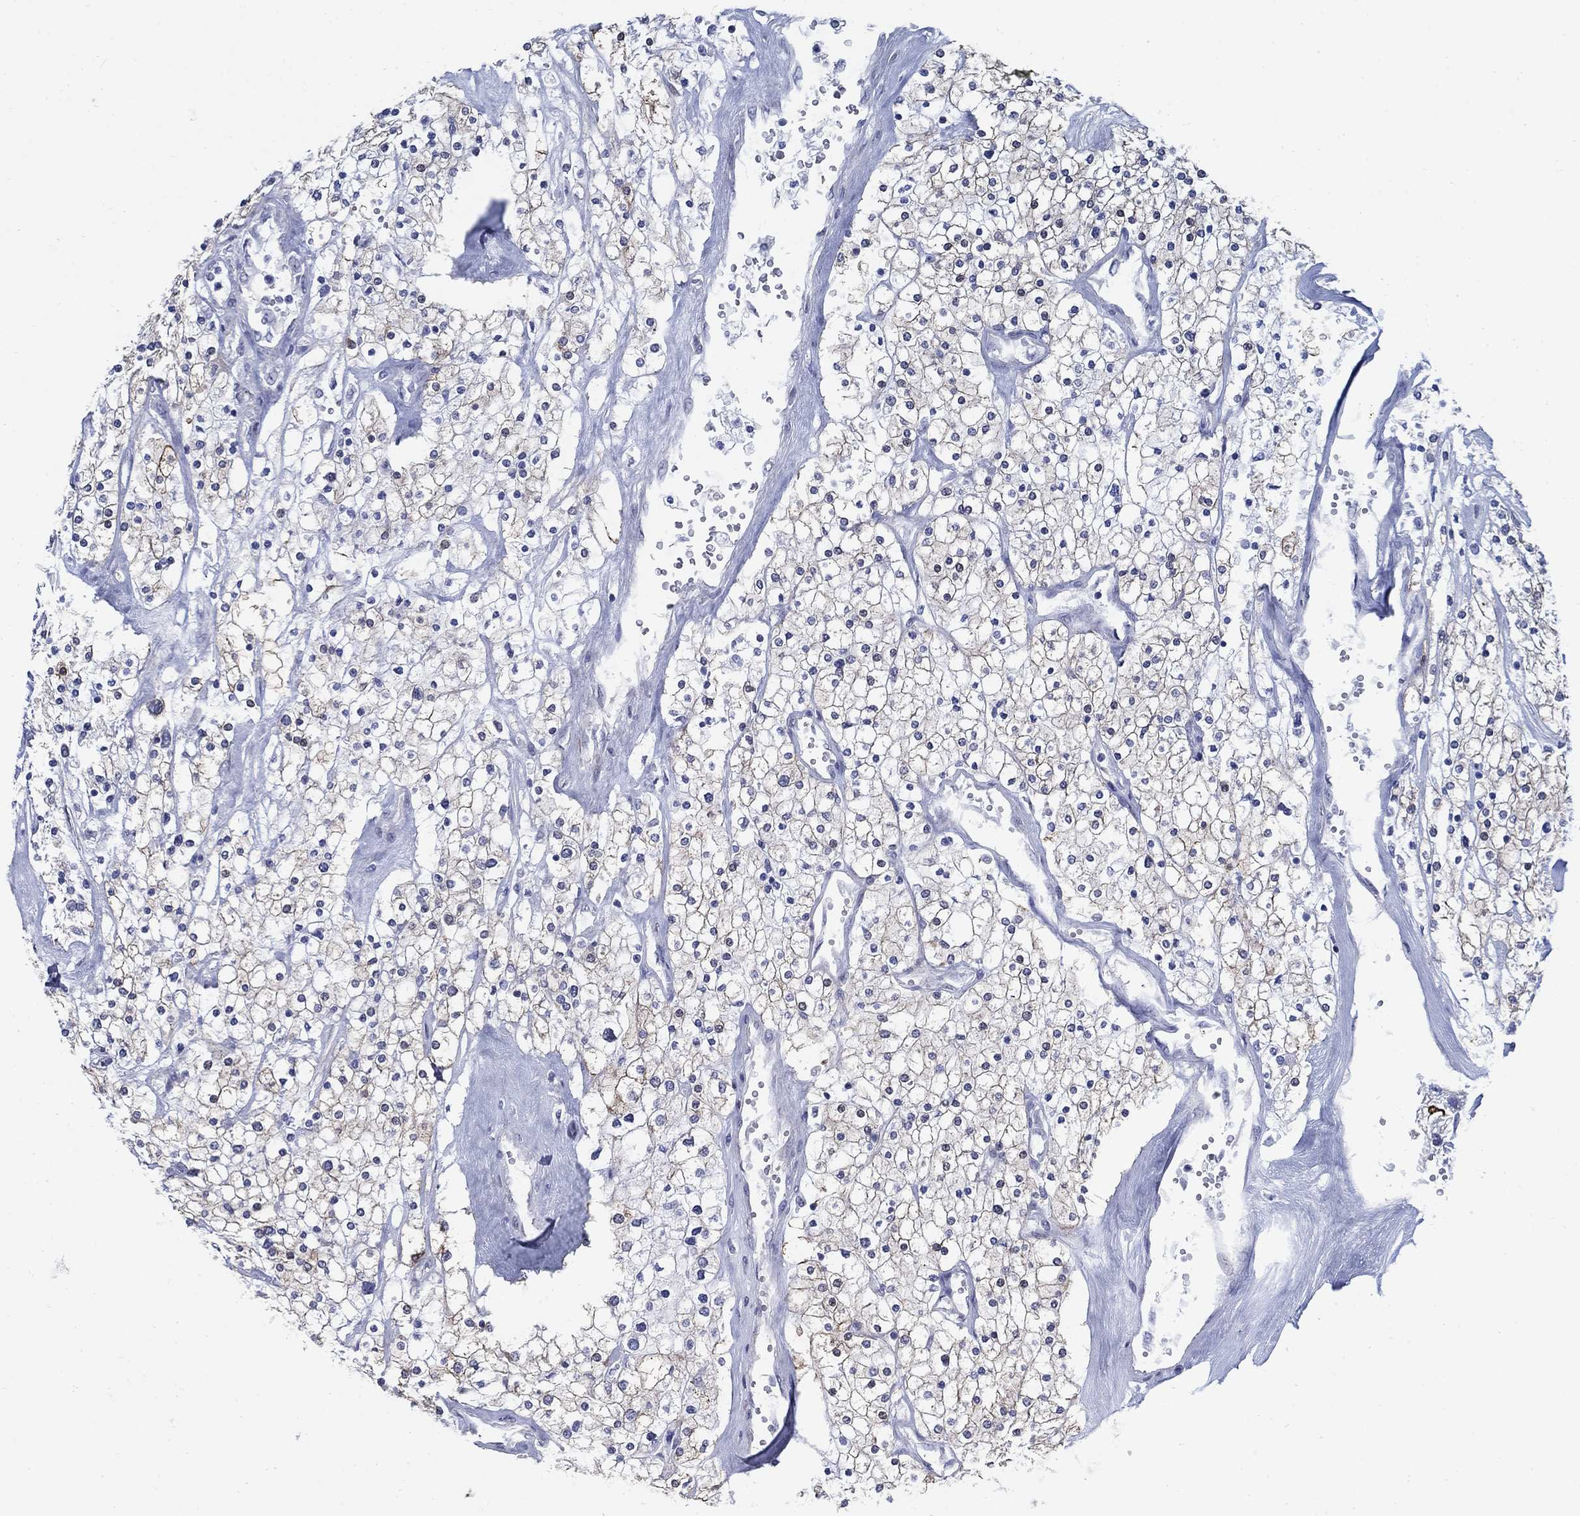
{"staining": {"intensity": "weak", "quantity": "25%-75%", "location": "cytoplasmic/membranous"}, "tissue": "renal cancer", "cell_type": "Tumor cells", "image_type": "cancer", "snomed": [{"axis": "morphology", "description": "Adenocarcinoma, NOS"}, {"axis": "topography", "description": "Kidney"}], "caption": "A brown stain labels weak cytoplasmic/membranous expression of a protein in renal adenocarcinoma tumor cells.", "gene": "MYO3A", "patient": {"sex": "male", "age": 80}}